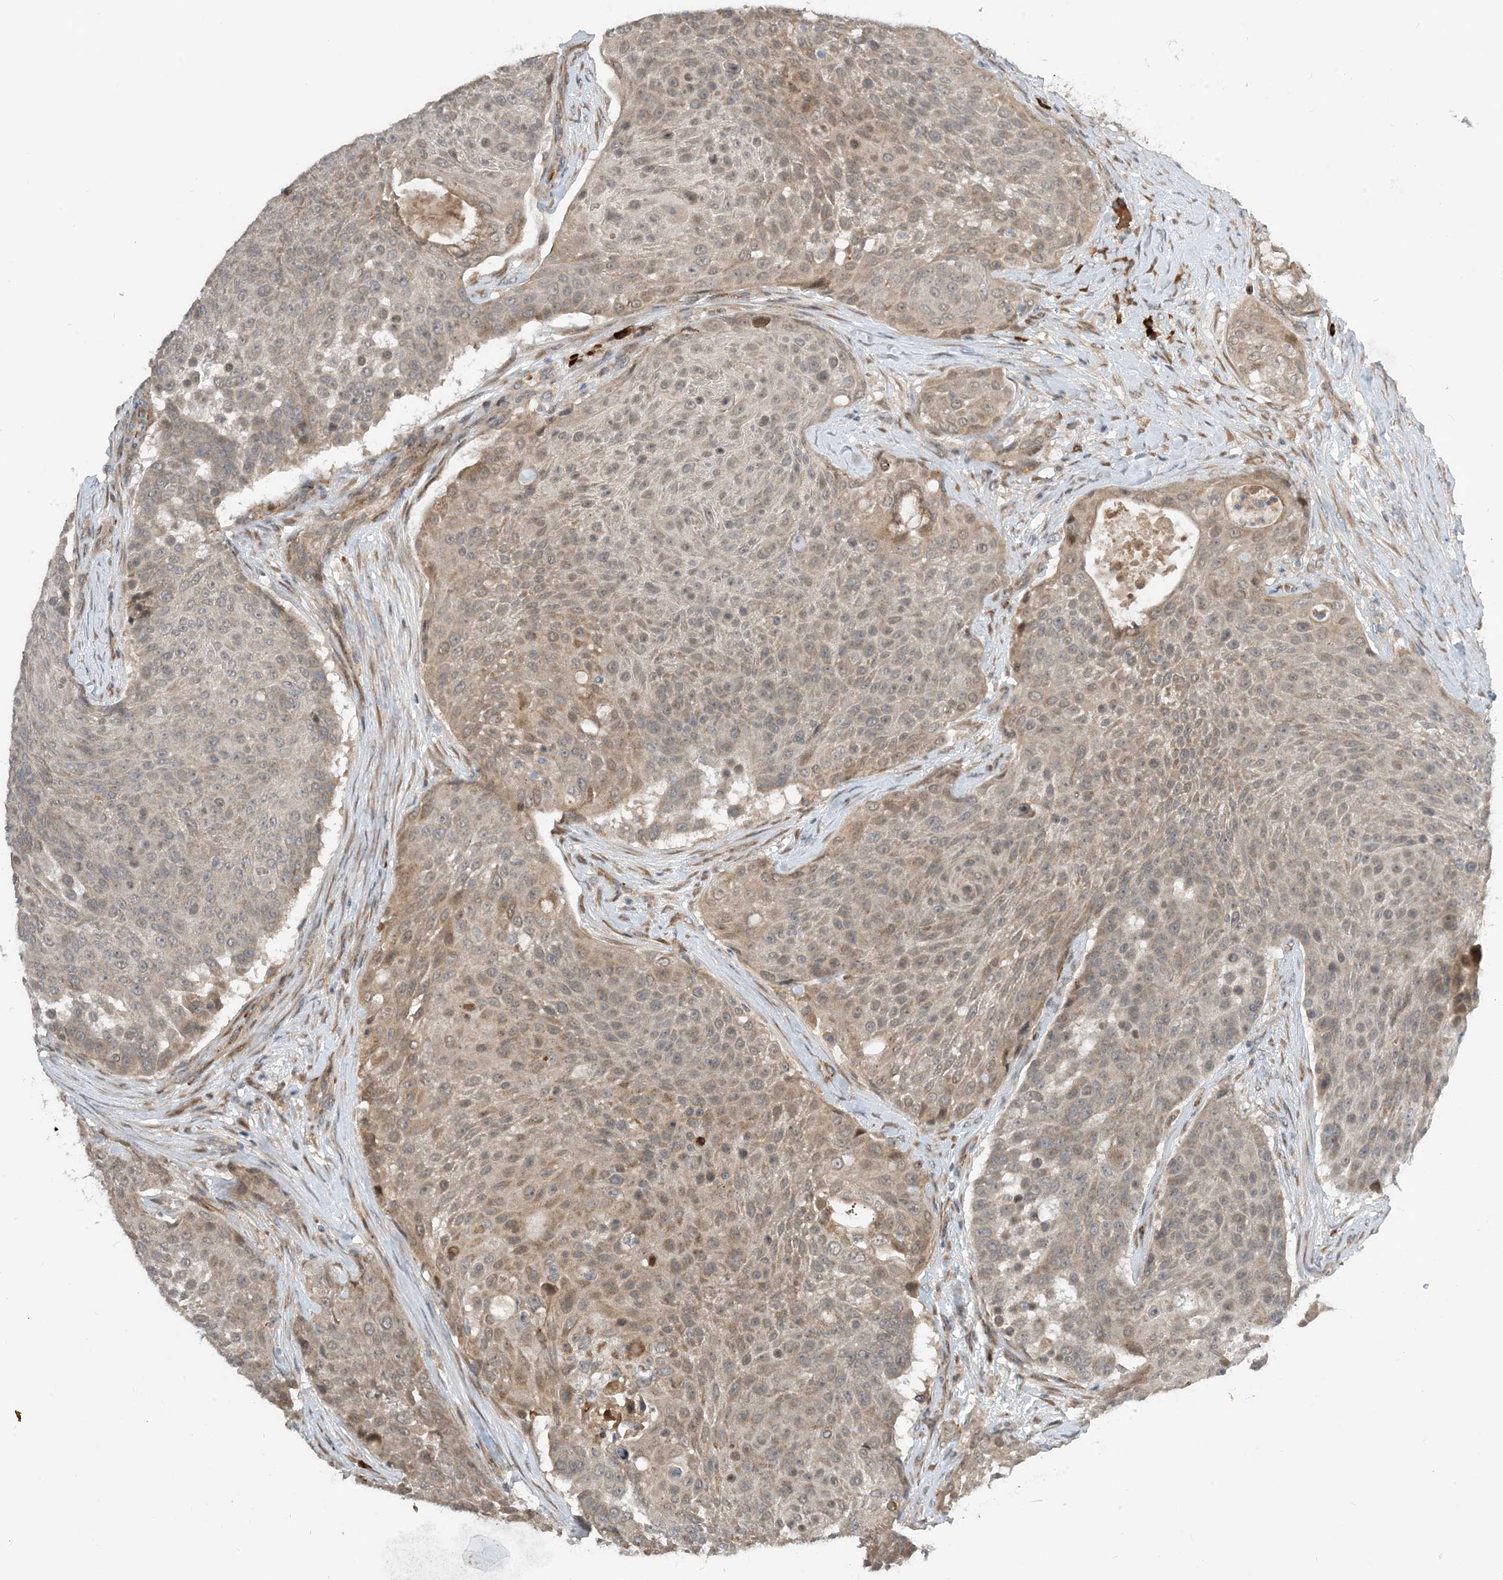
{"staining": {"intensity": "weak", "quantity": ">75%", "location": "cytoplasmic/membranous,nuclear"}, "tissue": "urothelial cancer", "cell_type": "Tumor cells", "image_type": "cancer", "snomed": [{"axis": "morphology", "description": "Urothelial carcinoma, High grade"}, {"axis": "topography", "description": "Urinary bladder"}], "caption": "Urothelial carcinoma (high-grade) stained for a protein (brown) reveals weak cytoplasmic/membranous and nuclear positive staining in approximately >75% of tumor cells.", "gene": "PHOSPHO2", "patient": {"sex": "female", "age": 63}}